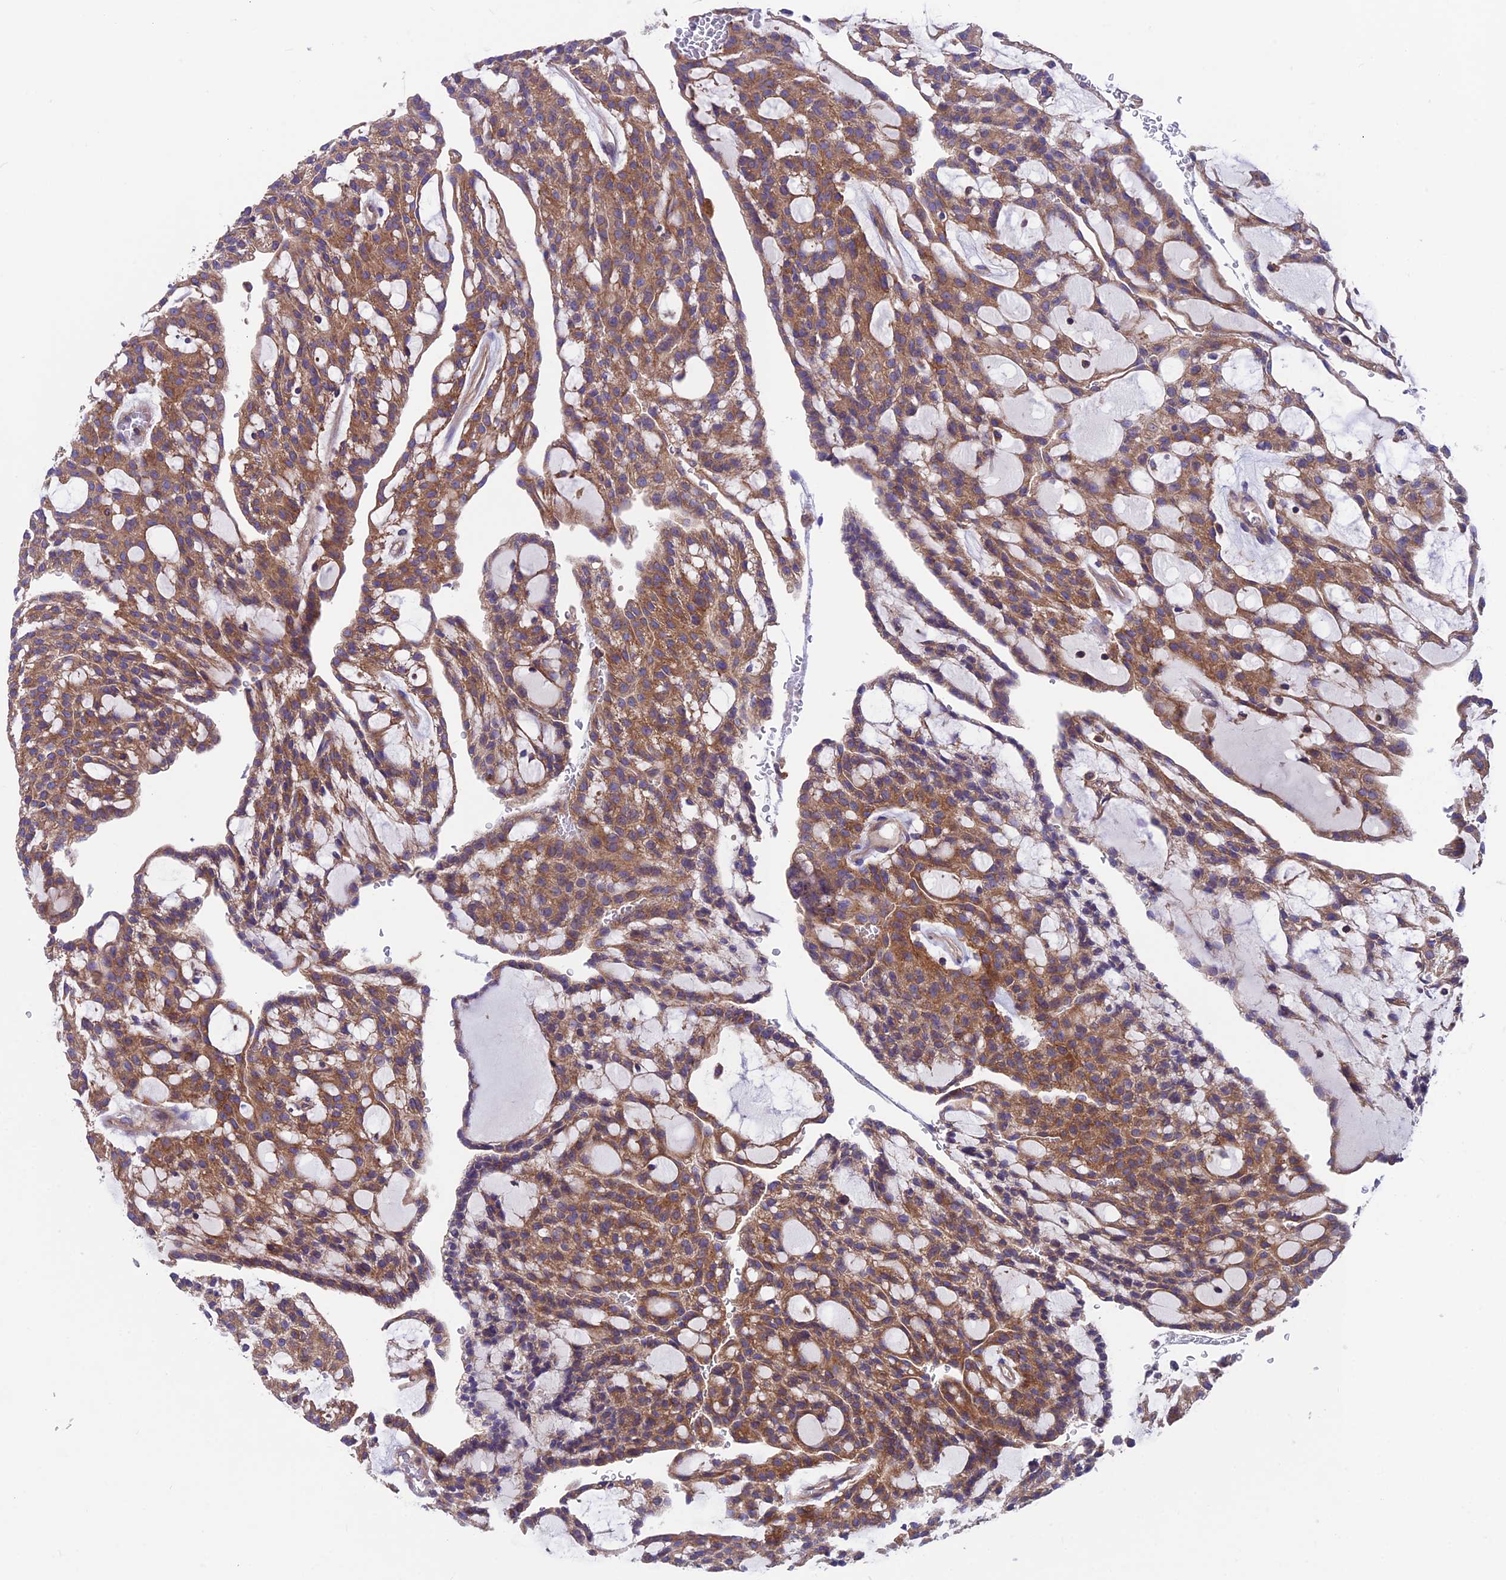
{"staining": {"intensity": "moderate", "quantity": ">75%", "location": "cytoplasmic/membranous"}, "tissue": "renal cancer", "cell_type": "Tumor cells", "image_type": "cancer", "snomed": [{"axis": "morphology", "description": "Adenocarcinoma, NOS"}, {"axis": "topography", "description": "Kidney"}], "caption": "Renal adenocarcinoma was stained to show a protein in brown. There is medium levels of moderate cytoplasmic/membranous expression in approximately >75% of tumor cells.", "gene": "VPS16", "patient": {"sex": "male", "age": 63}}